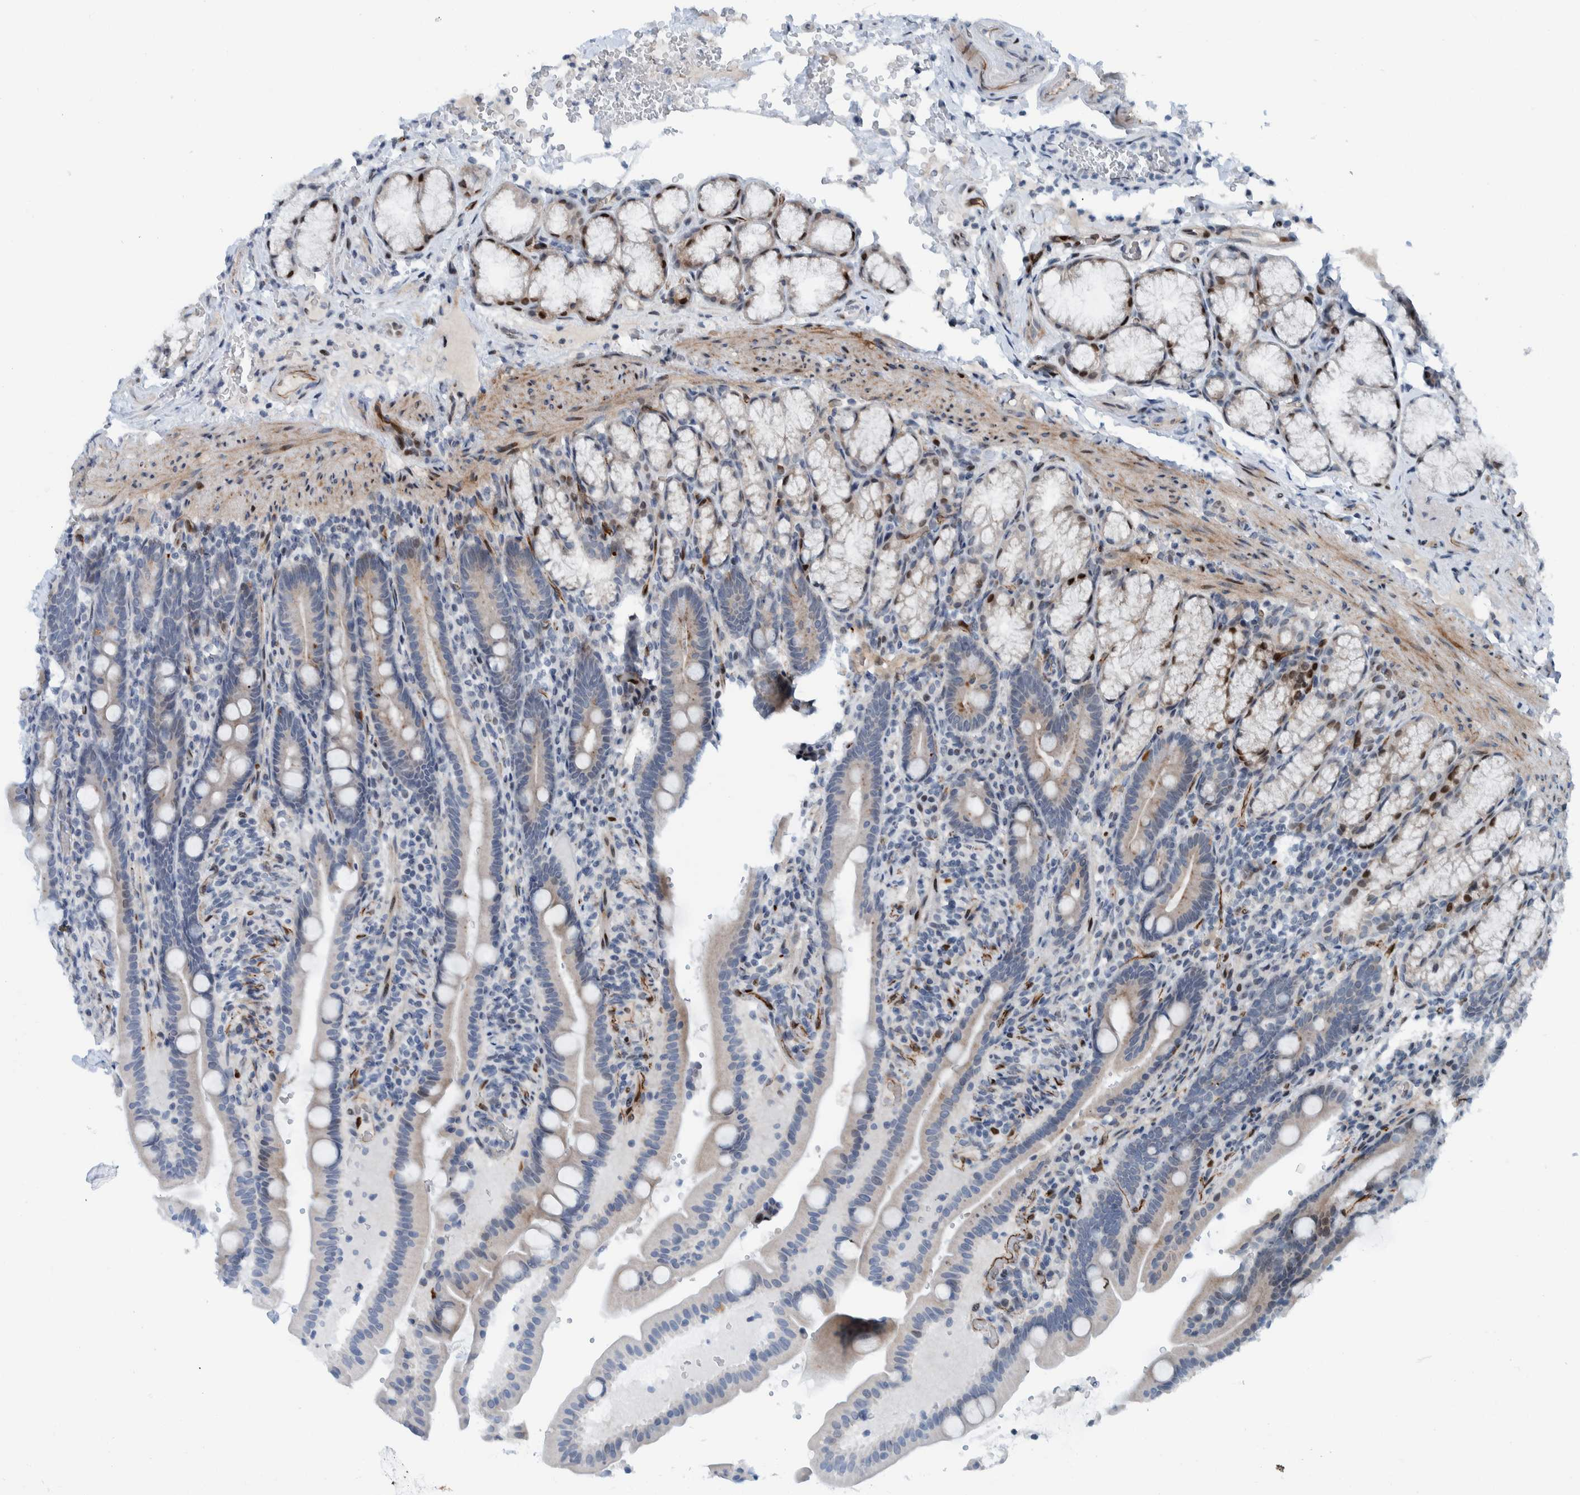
{"staining": {"intensity": "moderate", "quantity": "<25%", "location": "cytoplasmic/membranous,nuclear"}, "tissue": "duodenum", "cell_type": "Glandular cells", "image_type": "normal", "snomed": [{"axis": "morphology", "description": "Normal tissue, NOS"}, {"axis": "topography", "description": "Duodenum"}], "caption": "This histopathology image reveals immunohistochemistry staining of unremarkable duodenum, with low moderate cytoplasmic/membranous,nuclear staining in about <25% of glandular cells.", "gene": "ZNF366", "patient": {"sex": "male", "age": 54}}